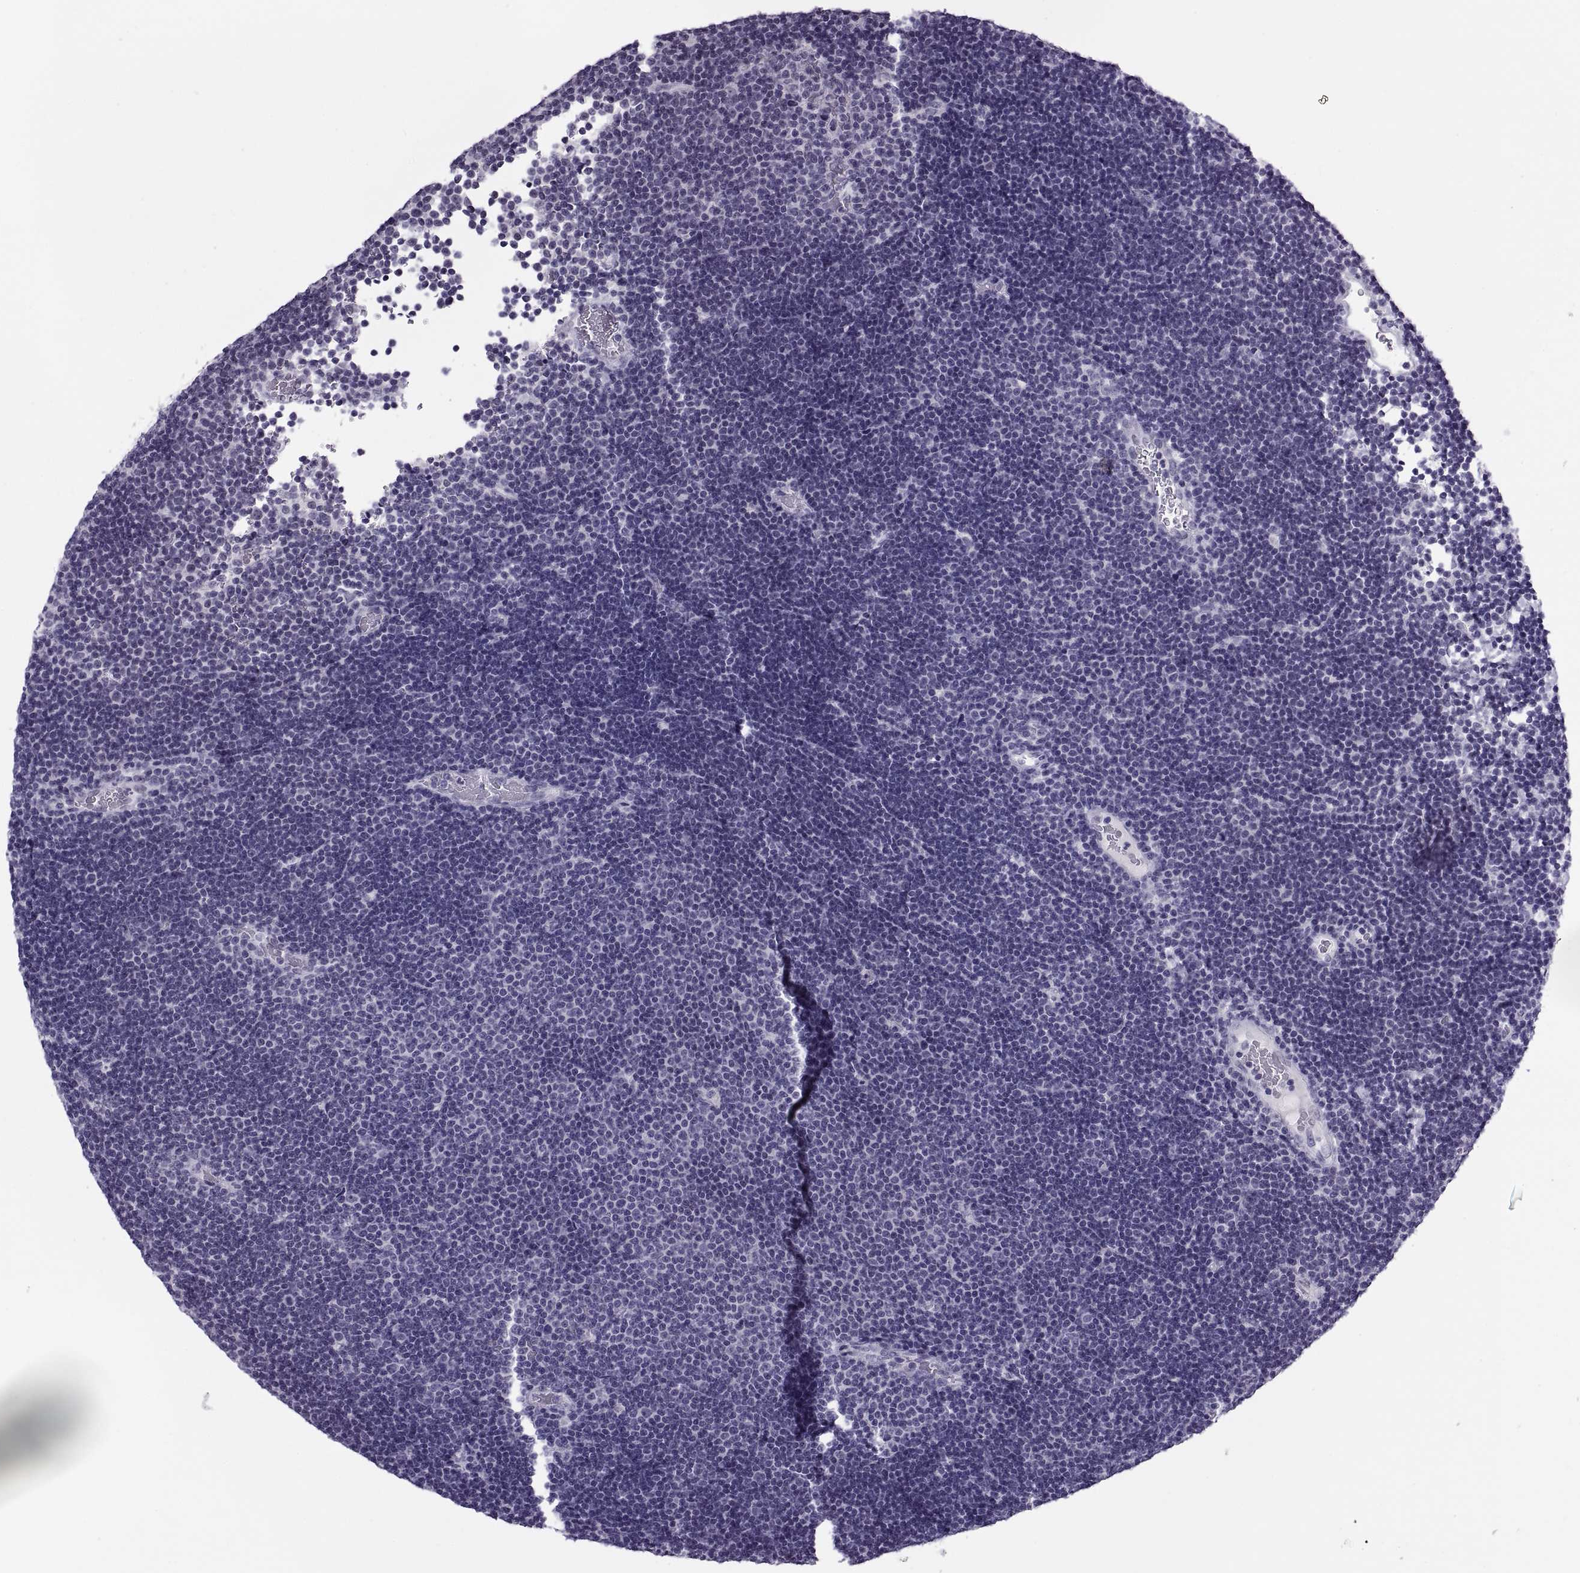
{"staining": {"intensity": "negative", "quantity": "none", "location": "none"}, "tissue": "lymphoma", "cell_type": "Tumor cells", "image_type": "cancer", "snomed": [{"axis": "morphology", "description": "Malignant lymphoma, non-Hodgkin's type, Low grade"}, {"axis": "topography", "description": "Brain"}], "caption": "This photomicrograph is of lymphoma stained with immunohistochemistry (IHC) to label a protein in brown with the nuclei are counter-stained blue. There is no staining in tumor cells. (Immunohistochemistry (ihc), brightfield microscopy, high magnification).", "gene": "SYNGR4", "patient": {"sex": "female", "age": 66}}